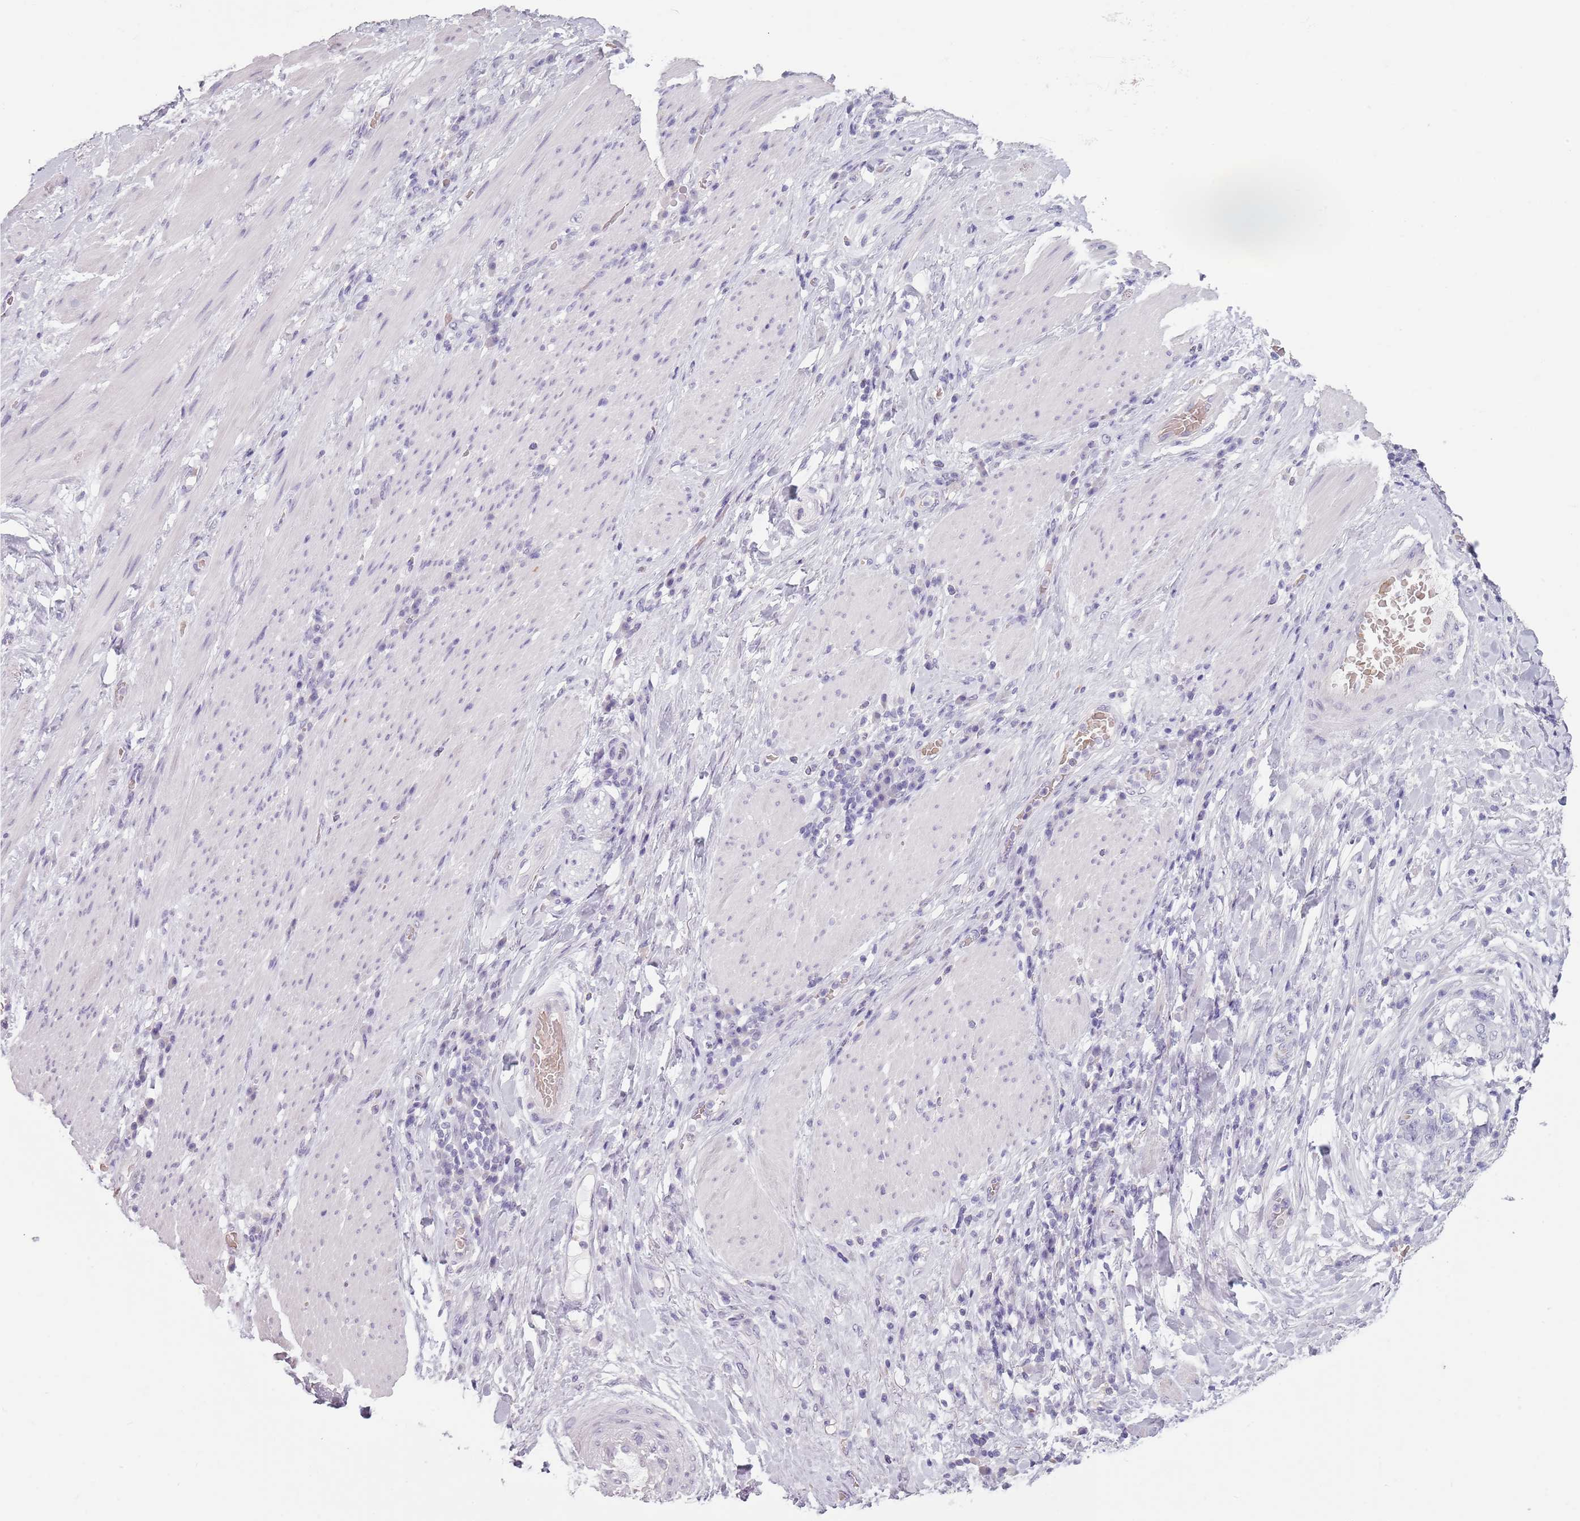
{"staining": {"intensity": "negative", "quantity": "none", "location": "none"}, "tissue": "stomach cancer", "cell_type": "Tumor cells", "image_type": "cancer", "snomed": [{"axis": "morphology", "description": "Normal tissue, NOS"}, {"axis": "morphology", "description": "Adenocarcinoma, NOS"}, {"axis": "topography", "description": "Stomach"}], "caption": "Immunohistochemistry (IHC) image of neoplastic tissue: adenocarcinoma (stomach) stained with DAB reveals no significant protein positivity in tumor cells. The staining was performed using DAB to visualize the protein expression in brown, while the nuclei were stained in blue with hematoxylin (Magnification: 20x).", "gene": "PIEZO1", "patient": {"sex": "female", "age": 64}}